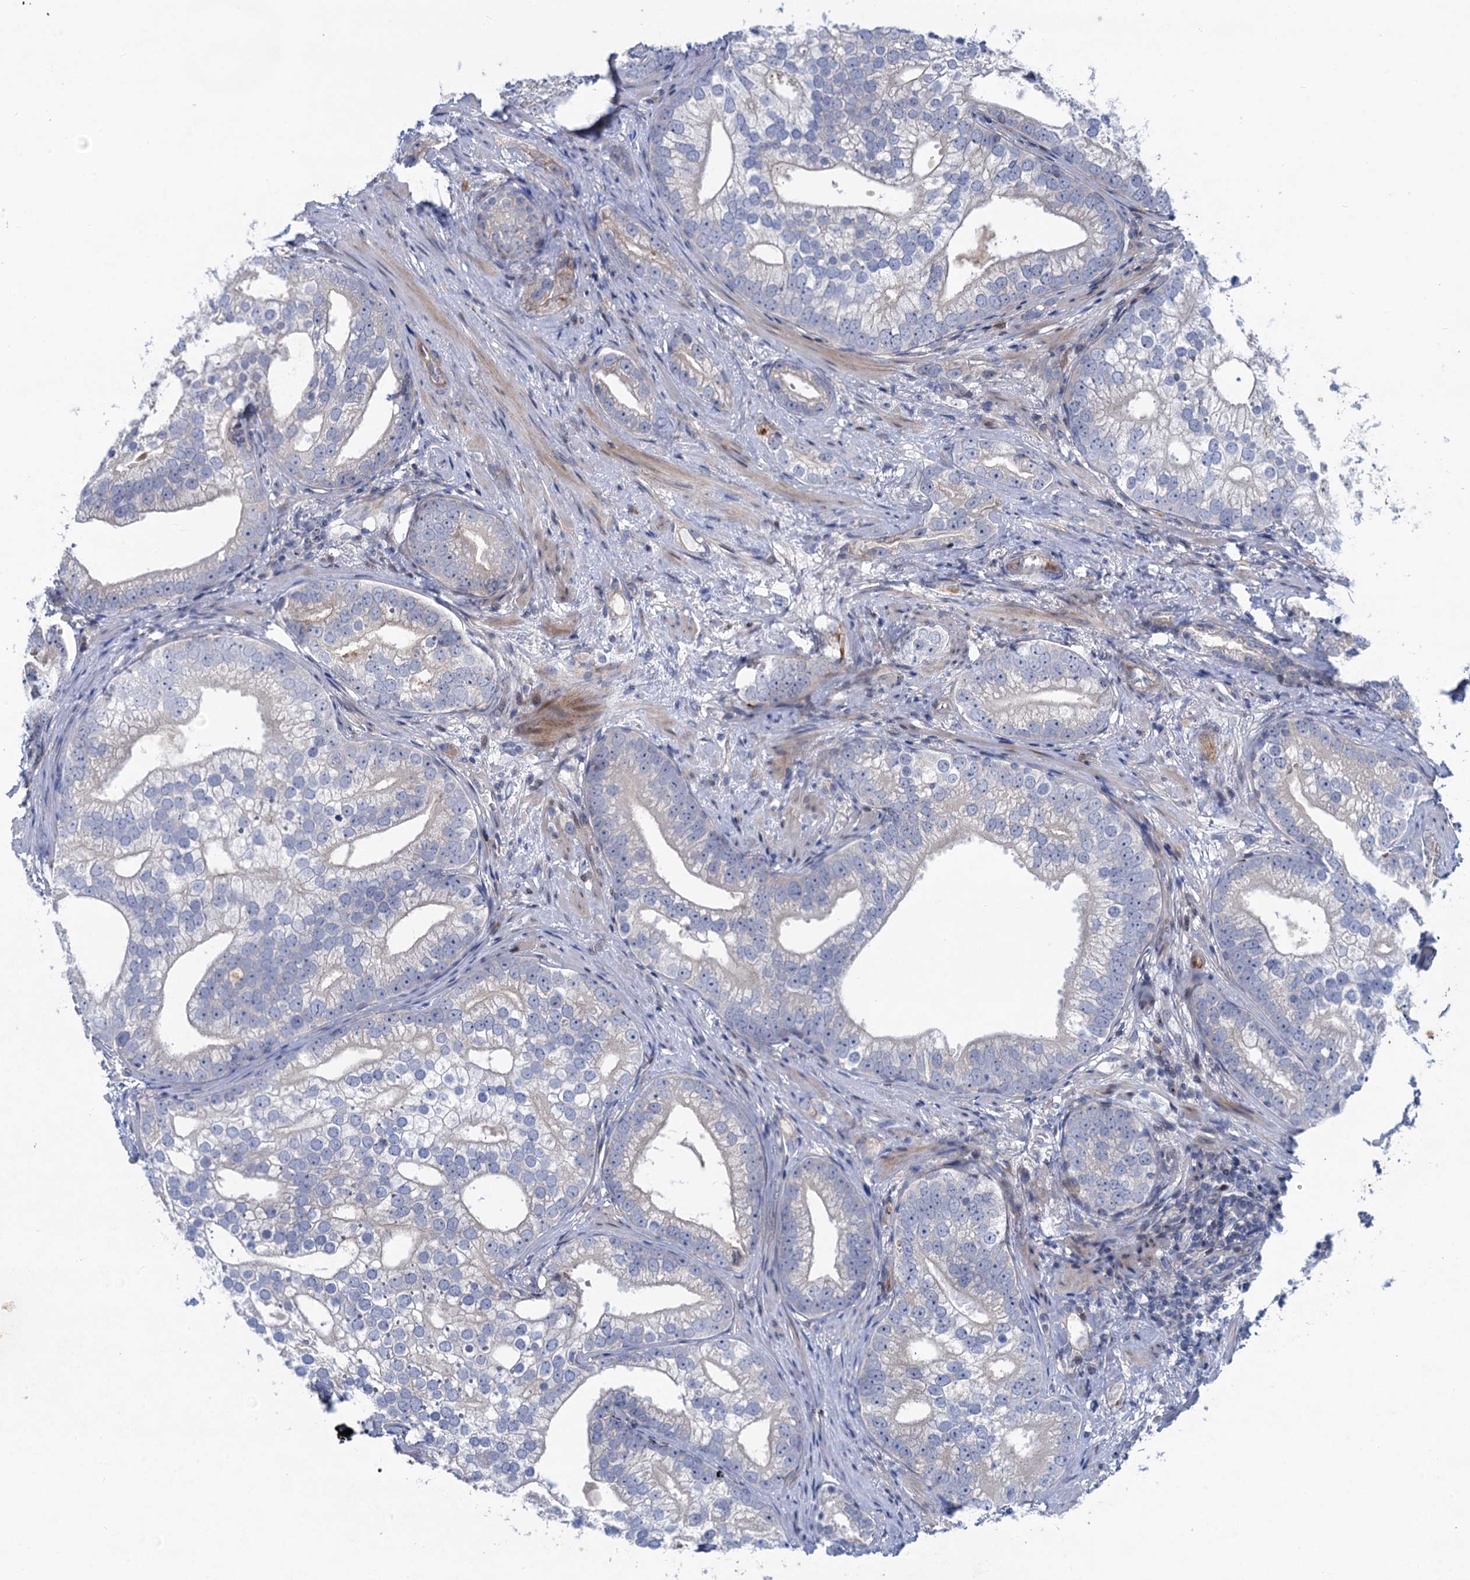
{"staining": {"intensity": "negative", "quantity": "none", "location": "none"}, "tissue": "prostate cancer", "cell_type": "Tumor cells", "image_type": "cancer", "snomed": [{"axis": "morphology", "description": "Adenocarcinoma, High grade"}, {"axis": "topography", "description": "Prostate"}], "caption": "The photomicrograph exhibits no staining of tumor cells in prostate cancer. Nuclei are stained in blue.", "gene": "QPCTL", "patient": {"sex": "male", "age": 75}}